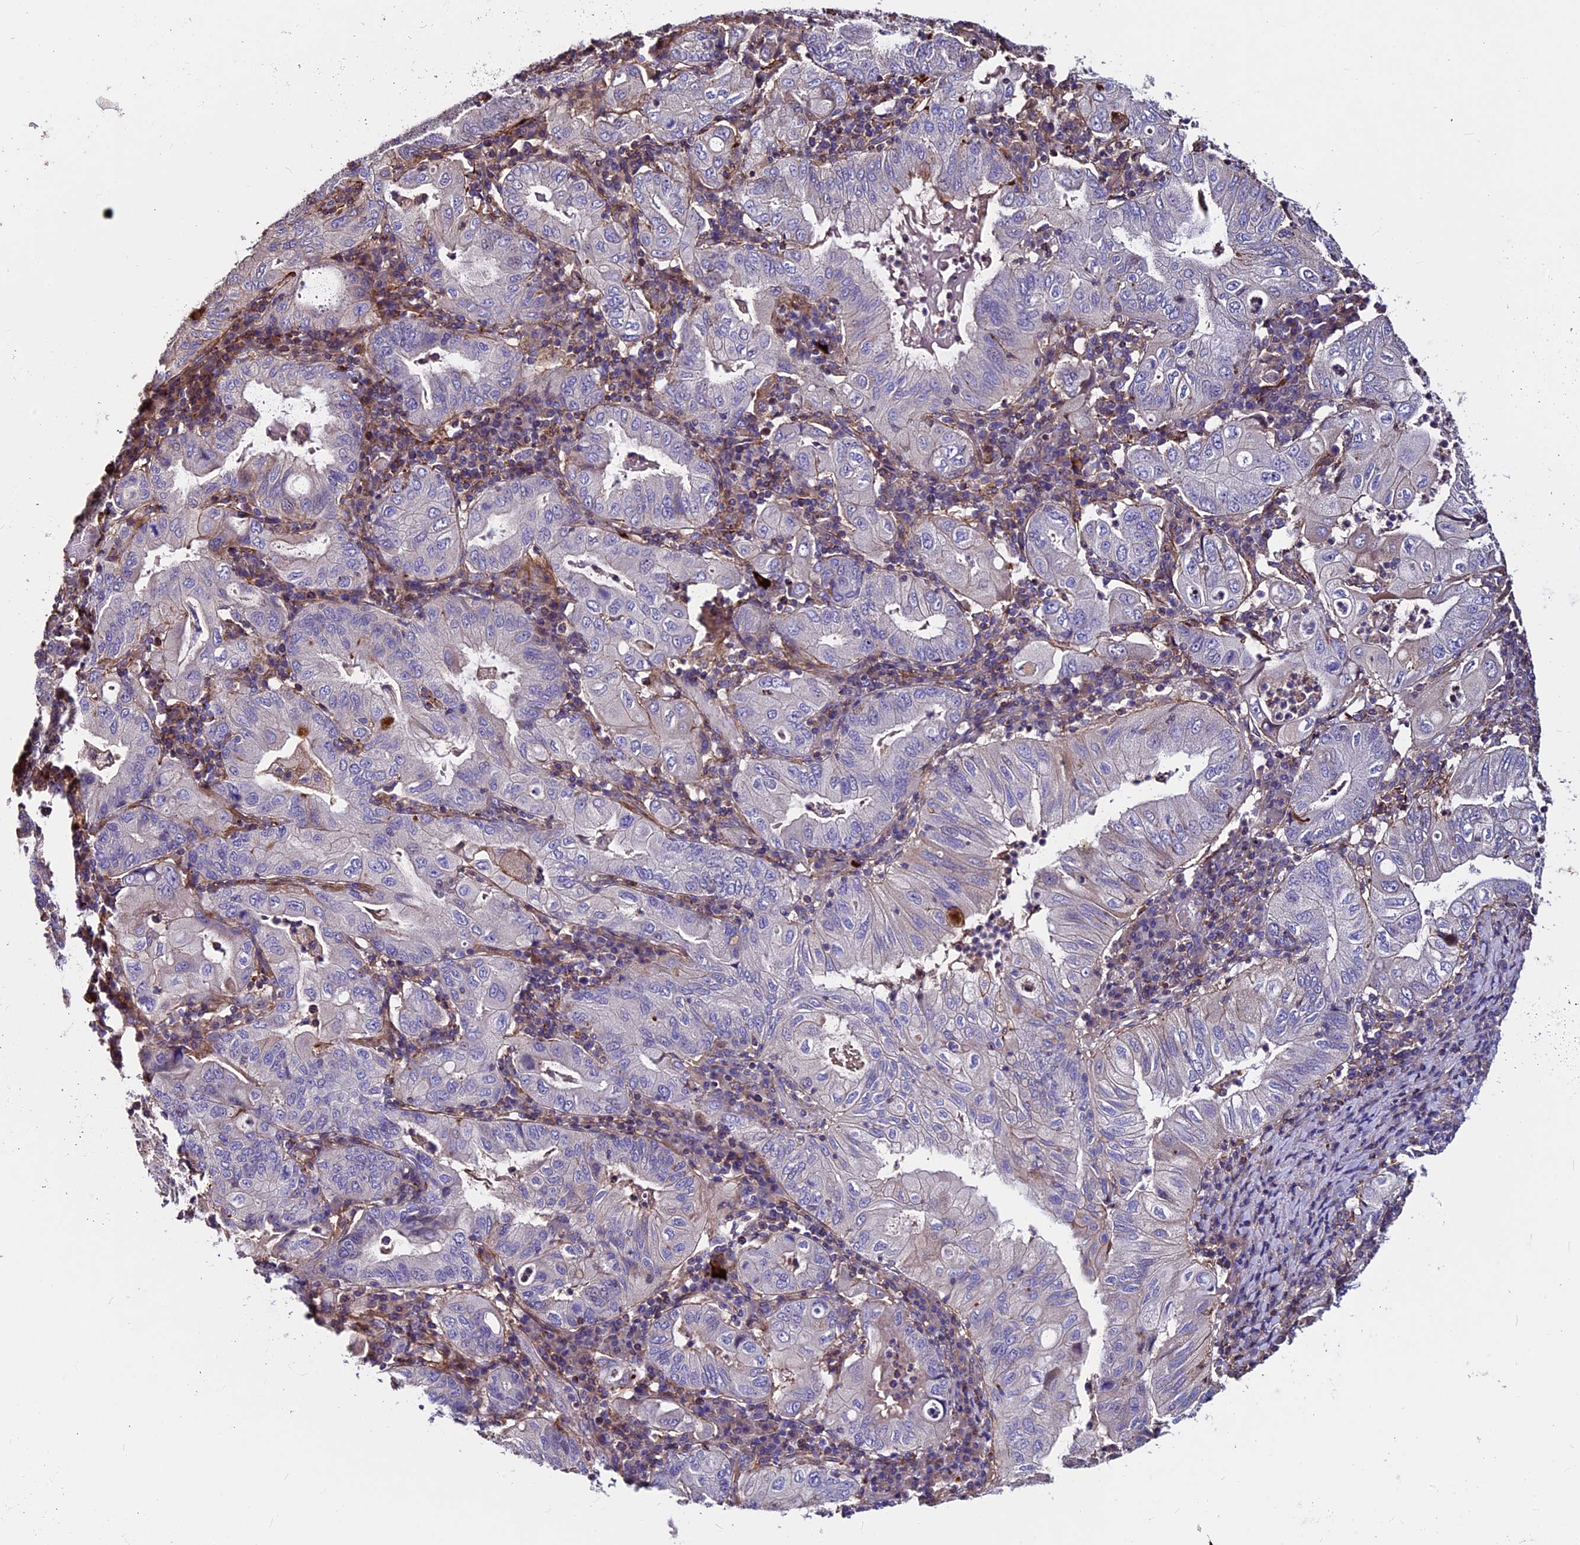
{"staining": {"intensity": "weak", "quantity": "<25%", "location": "cytoplasmic/membranous"}, "tissue": "stomach cancer", "cell_type": "Tumor cells", "image_type": "cancer", "snomed": [{"axis": "morphology", "description": "Normal tissue, NOS"}, {"axis": "morphology", "description": "Adenocarcinoma, NOS"}, {"axis": "topography", "description": "Esophagus"}, {"axis": "topography", "description": "Stomach, upper"}, {"axis": "topography", "description": "Peripheral nerve tissue"}], "caption": "Immunohistochemistry (IHC) micrograph of neoplastic tissue: human stomach cancer (adenocarcinoma) stained with DAB shows no significant protein staining in tumor cells.", "gene": "EVA1B", "patient": {"sex": "male", "age": 62}}